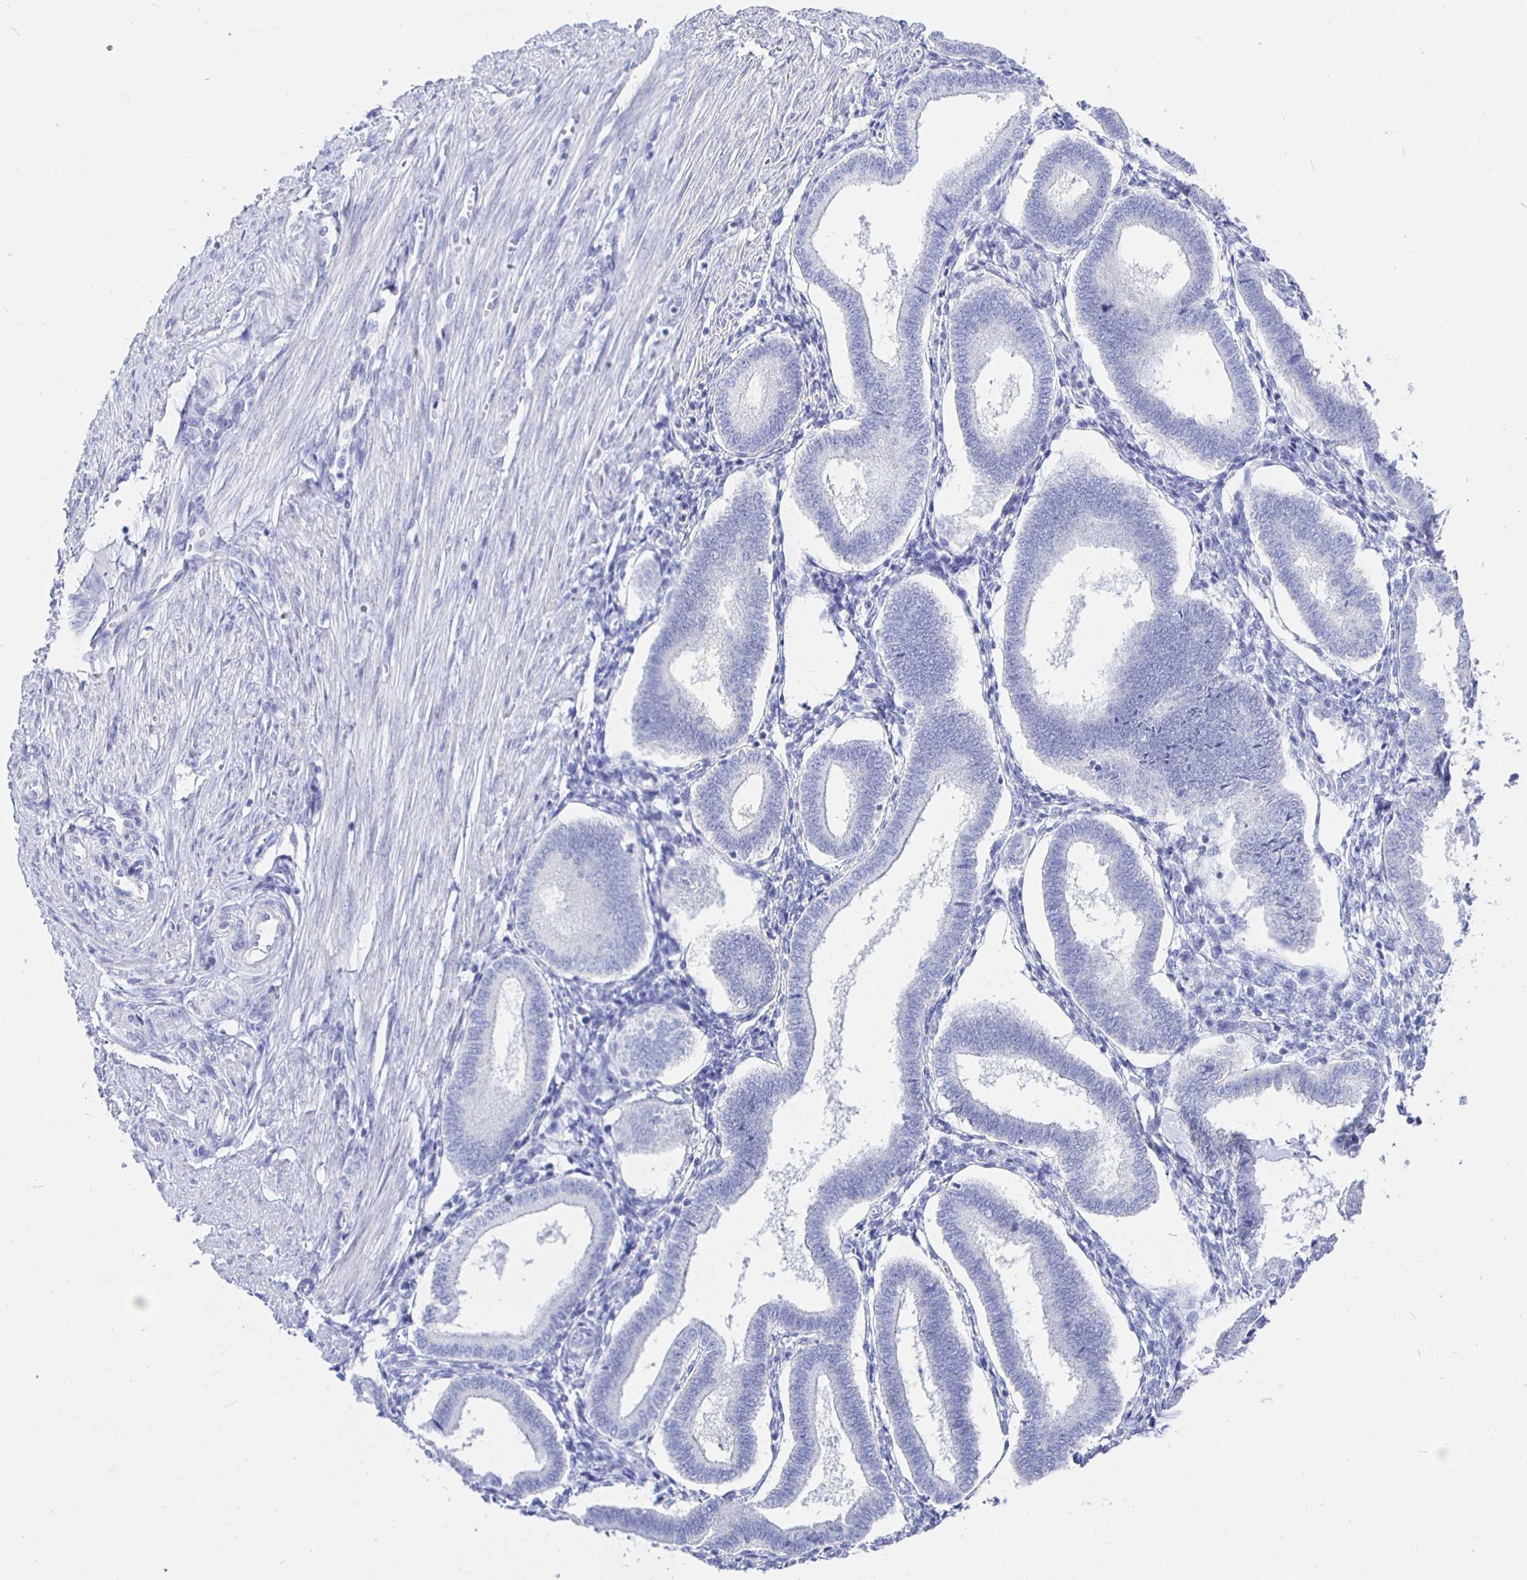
{"staining": {"intensity": "negative", "quantity": "none", "location": "none"}, "tissue": "endometrium", "cell_type": "Cells in endometrial stroma", "image_type": "normal", "snomed": [{"axis": "morphology", "description": "Normal tissue, NOS"}, {"axis": "topography", "description": "Endometrium"}], "caption": "This is a micrograph of IHC staining of normal endometrium, which shows no positivity in cells in endometrial stroma.", "gene": "UMOD", "patient": {"sex": "female", "age": 24}}